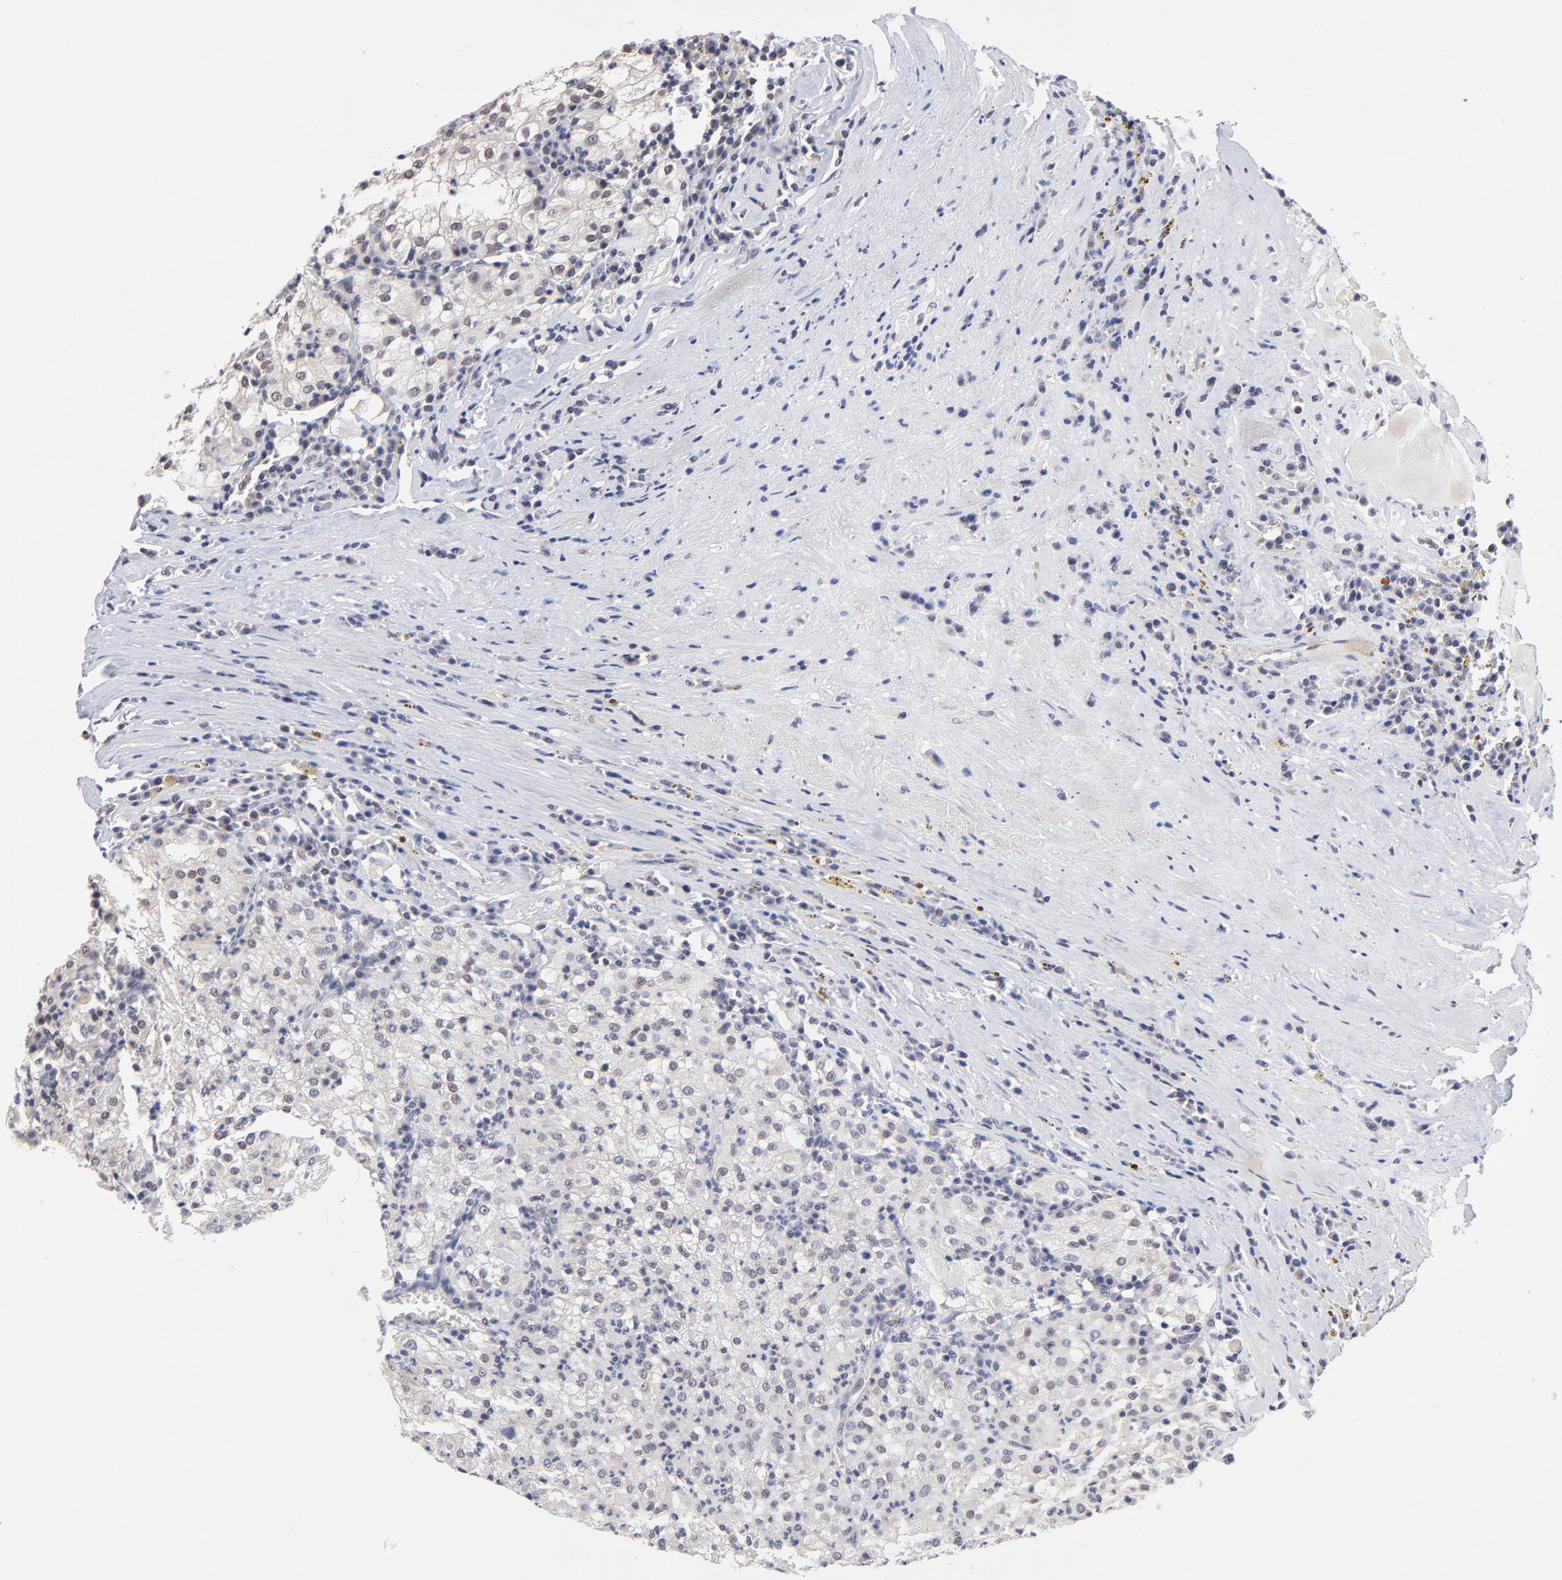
{"staining": {"intensity": "weak", "quantity": "25%-75%", "location": "nuclear"}, "tissue": "renal cancer", "cell_type": "Tumor cells", "image_type": "cancer", "snomed": [{"axis": "morphology", "description": "Adenocarcinoma, NOS"}, {"axis": "topography", "description": "Kidney"}], "caption": "Tumor cells demonstrate low levels of weak nuclear staining in about 25%-75% of cells in renal adenocarcinoma.", "gene": "FBXO8", "patient": {"sex": "male", "age": 59}}